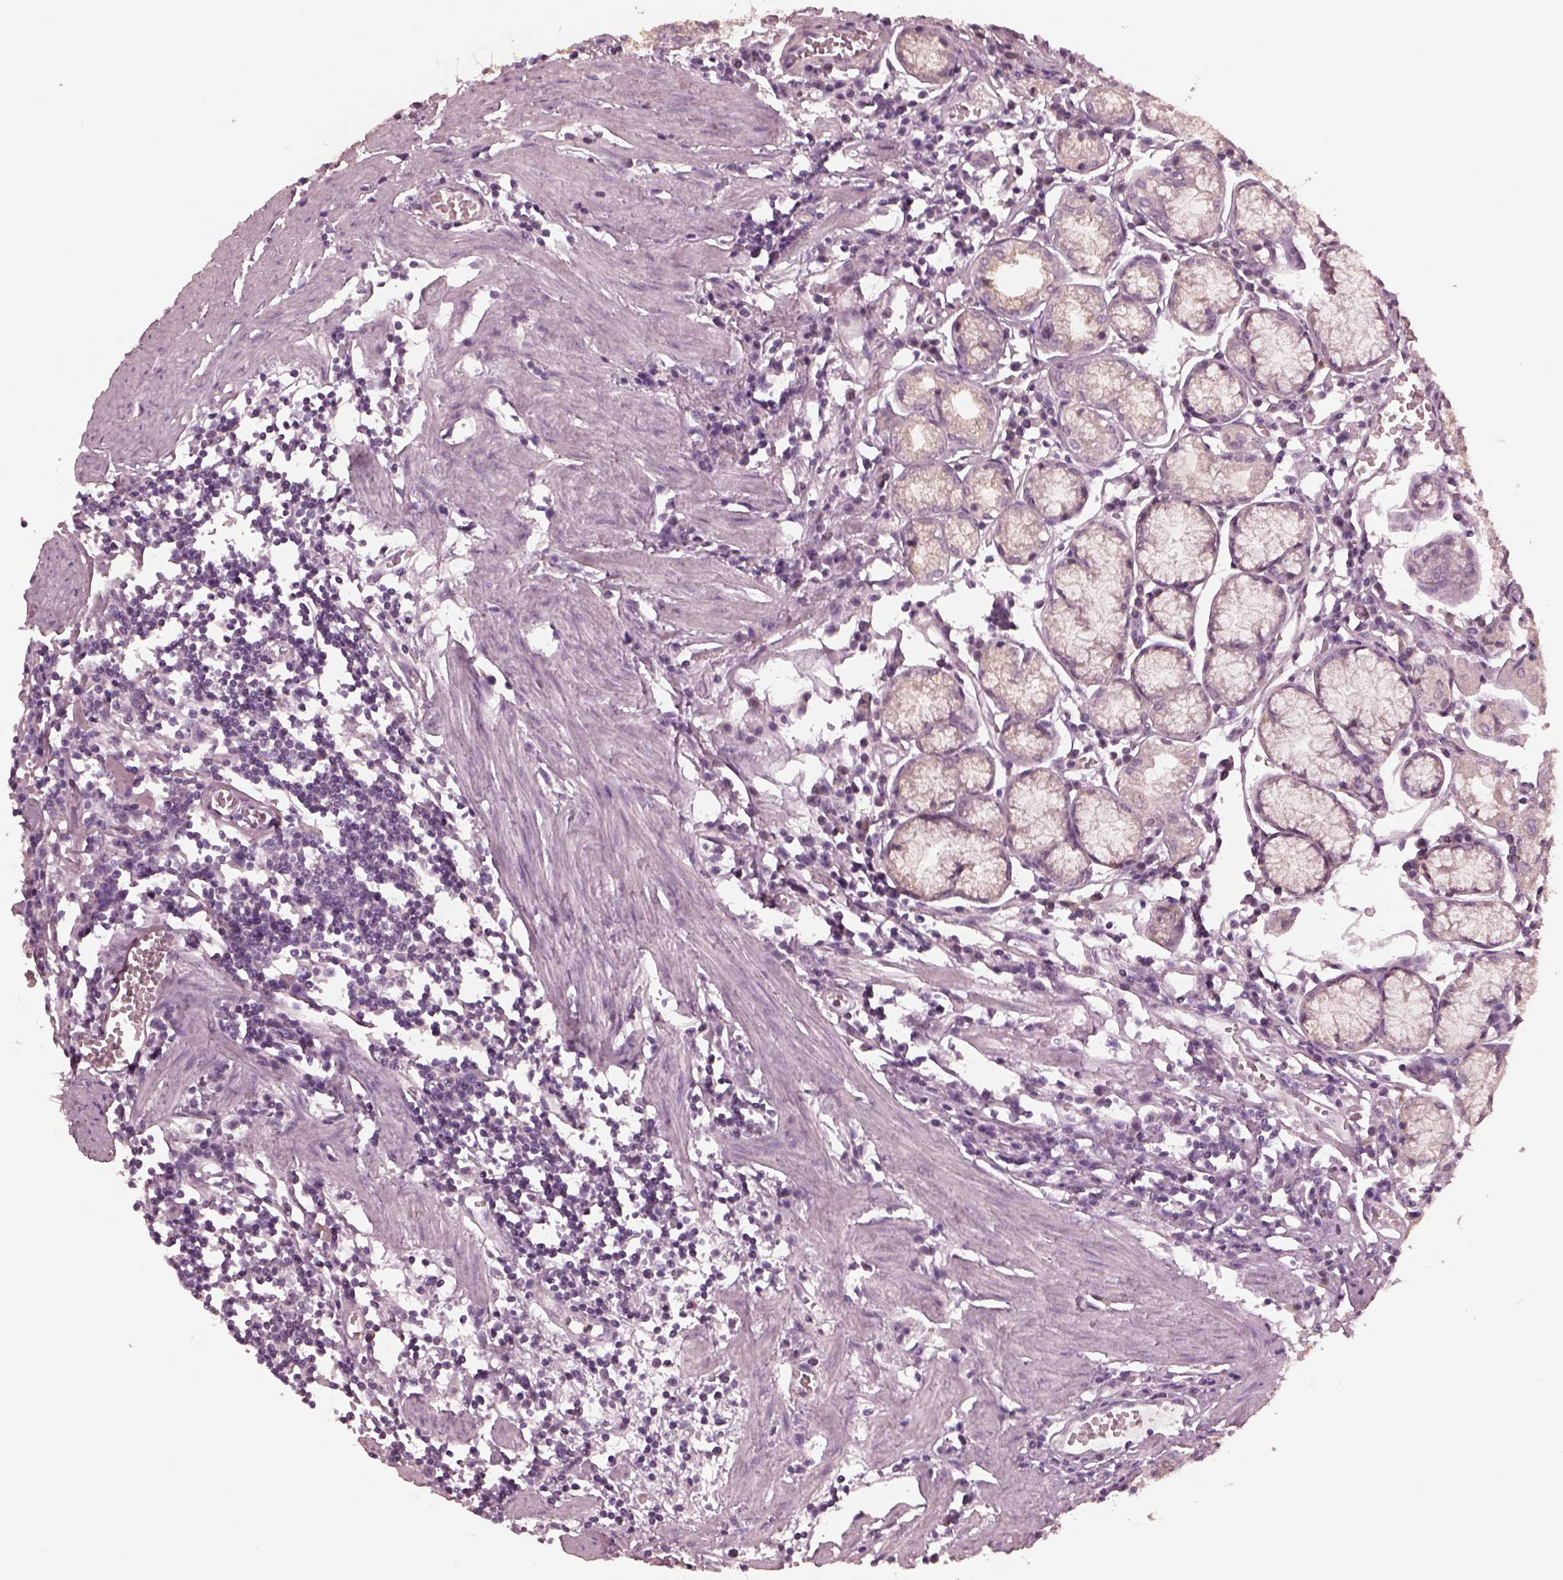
{"staining": {"intensity": "negative", "quantity": "none", "location": "none"}, "tissue": "stomach", "cell_type": "Glandular cells", "image_type": "normal", "snomed": [{"axis": "morphology", "description": "Normal tissue, NOS"}, {"axis": "topography", "description": "Stomach"}], "caption": "Immunohistochemical staining of unremarkable human stomach demonstrates no significant staining in glandular cells. The staining is performed using DAB (3,3'-diaminobenzidine) brown chromogen with nuclei counter-stained in using hematoxylin.", "gene": "RGS7", "patient": {"sex": "male", "age": 55}}